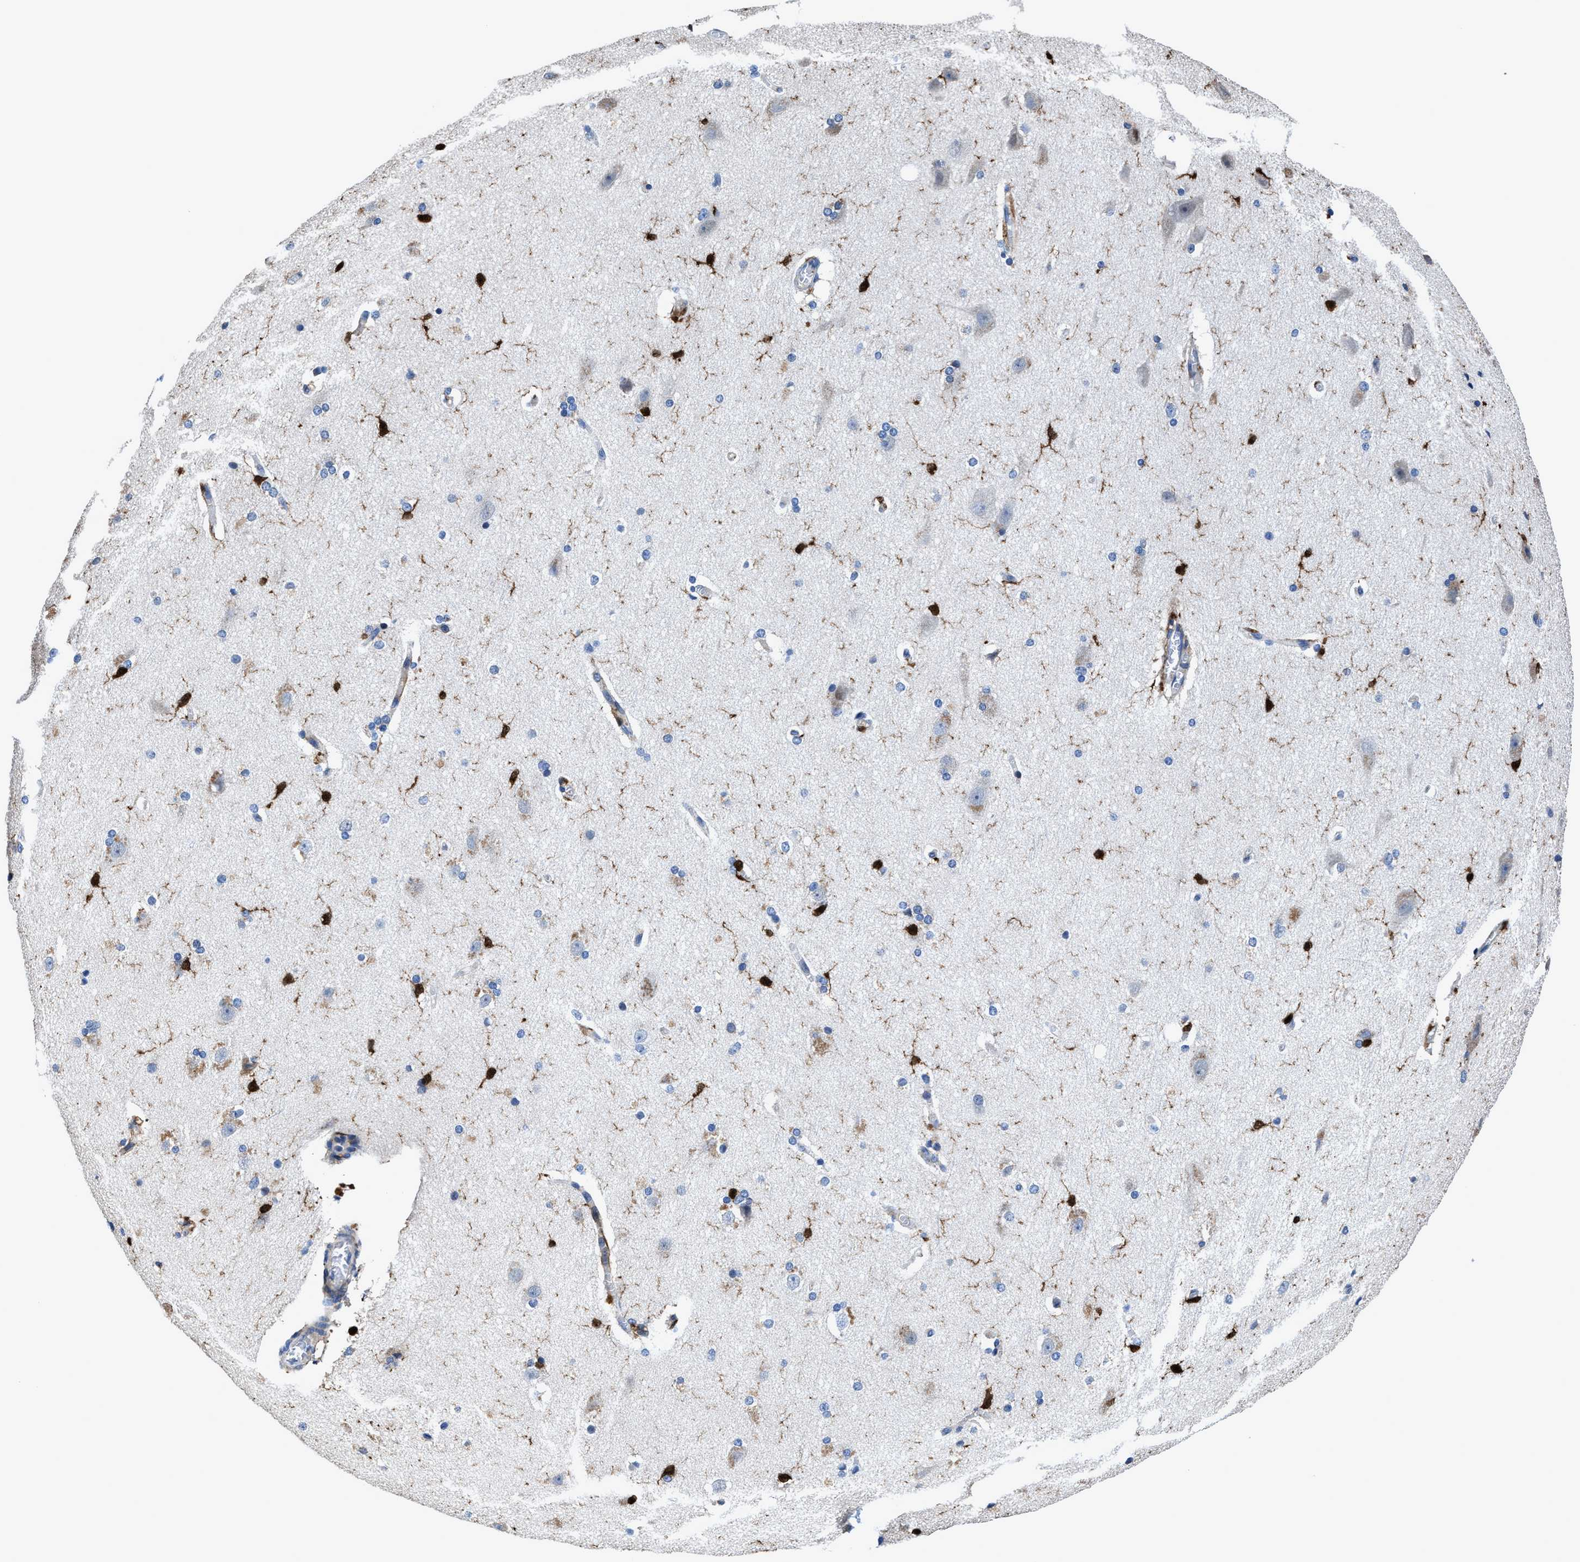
{"staining": {"intensity": "strong", "quantity": "25%-75%", "location": "cytoplasmic/membranous"}, "tissue": "cerebral cortex", "cell_type": "Endothelial cells", "image_type": "normal", "snomed": [{"axis": "morphology", "description": "Normal tissue, NOS"}, {"axis": "topography", "description": "Cerebral cortex"}, {"axis": "topography", "description": "Hippocampus"}], "caption": "Cerebral cortex stained with immunohistochemistry reveals strong cytoplasmic/membranous staining in approximately 25%-75% of endothelial cells.", "gene": "RGS10", "patient": {"sex": "female", "age": 19}}